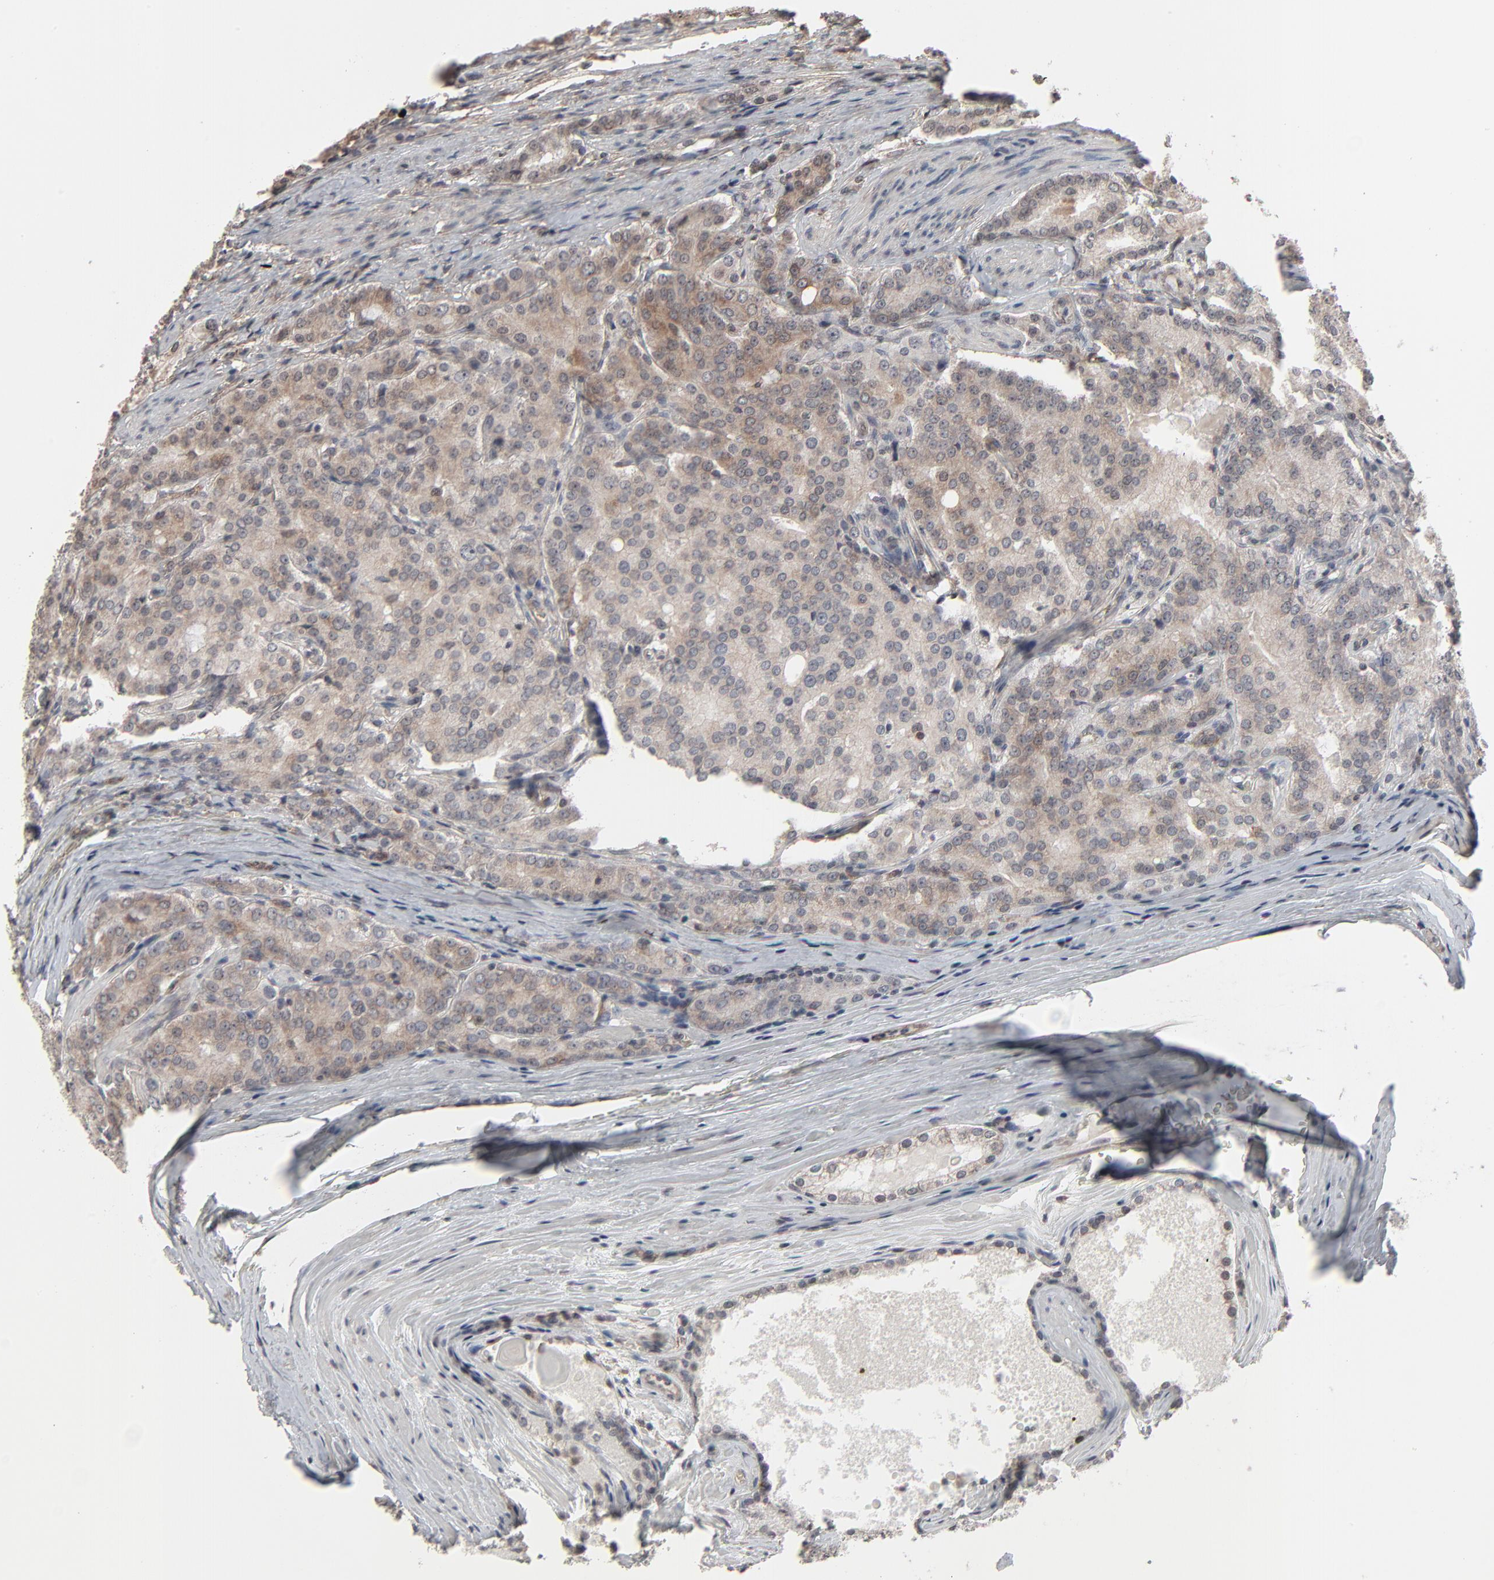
{"staining": {"intensity": "weak", "quantity": ">75%", "location": "cytoplasmic/membranous"}, "tissue": "prostate cancer", "cell_type": "Tumor cells", "image_type": "cancer", "snomed": [{"axis": "morphology", "description": "Adenocarcinoma, Medium grade"}, {"axis": "topography", "description": "Prostate"}], "caption": "High-magnification brightfield microscopy of prostate cancer (adenocarcinoma (medium-grade)) stained with DAB (3,3'-diaminobenzidine) (brown) and counterstained with hematoxylin (blue). tumor cells exhibit weak cytoplasmic/membranous positivity is identified in about>75% of cells.", "gene": "CTNND1", "patient": {"sex": "male", "age": 72}}